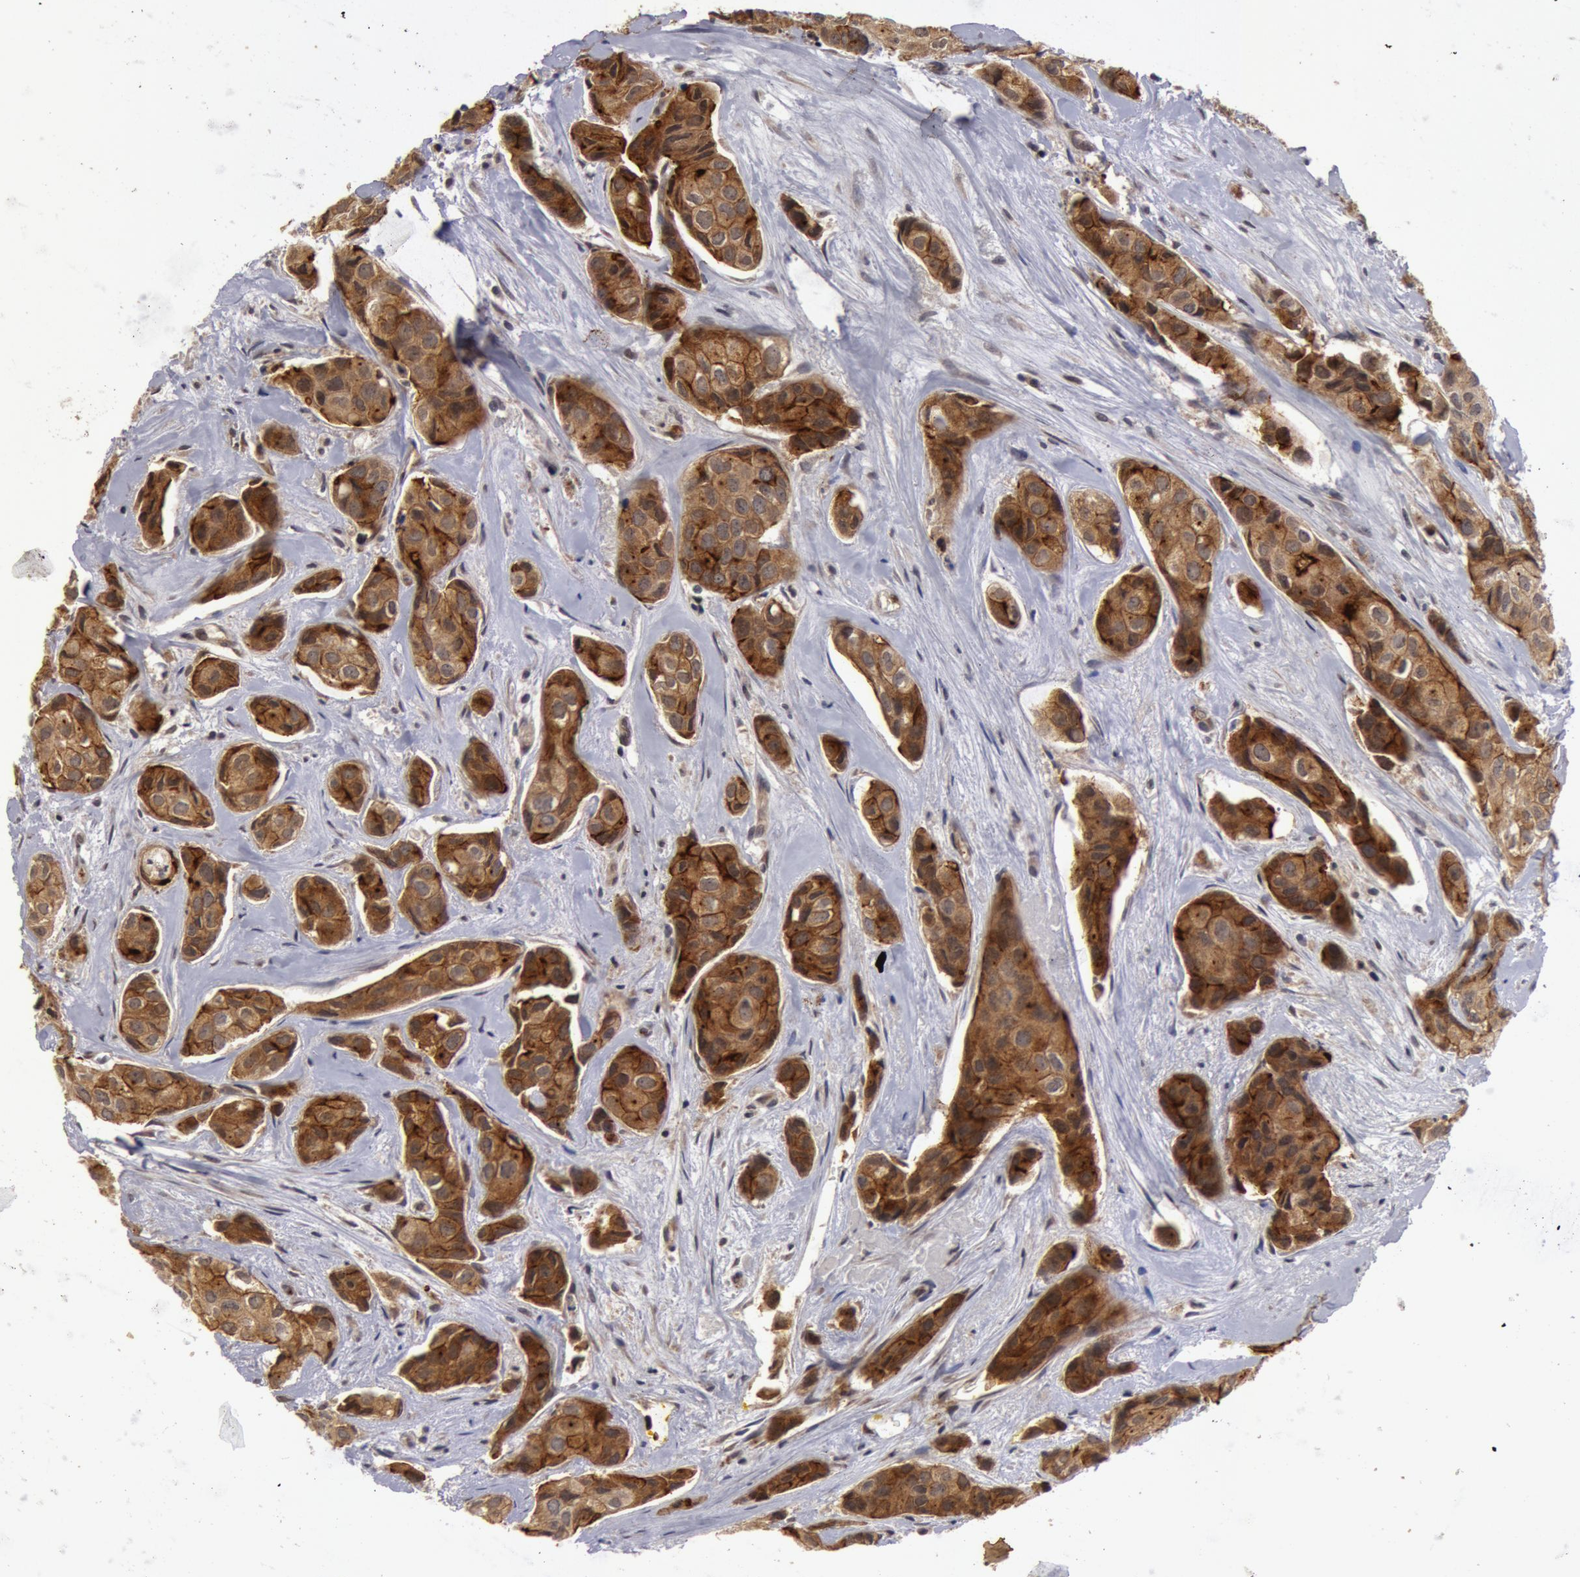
{"staining": {"intensity": "strong", "quantity": ">75%", "location": "cytoplasmic/membranous"}, "tissue": "breast cancer", "cell_type": "Tumor cells", "image_type": "cancer", "snomed": [{"axis": "morphology", "description": "Duct carcinoma"}, {"axis": "topography", "description": "Breast"}], "caption": "Strong cytoplasmic/membranous expression for a protein is appreciated in about >75% of tumor cells of breast cancer using immunohistochemistry (IHC).", "gene": "SYTL4", "patient": {"sex": "female", "age": 68}}